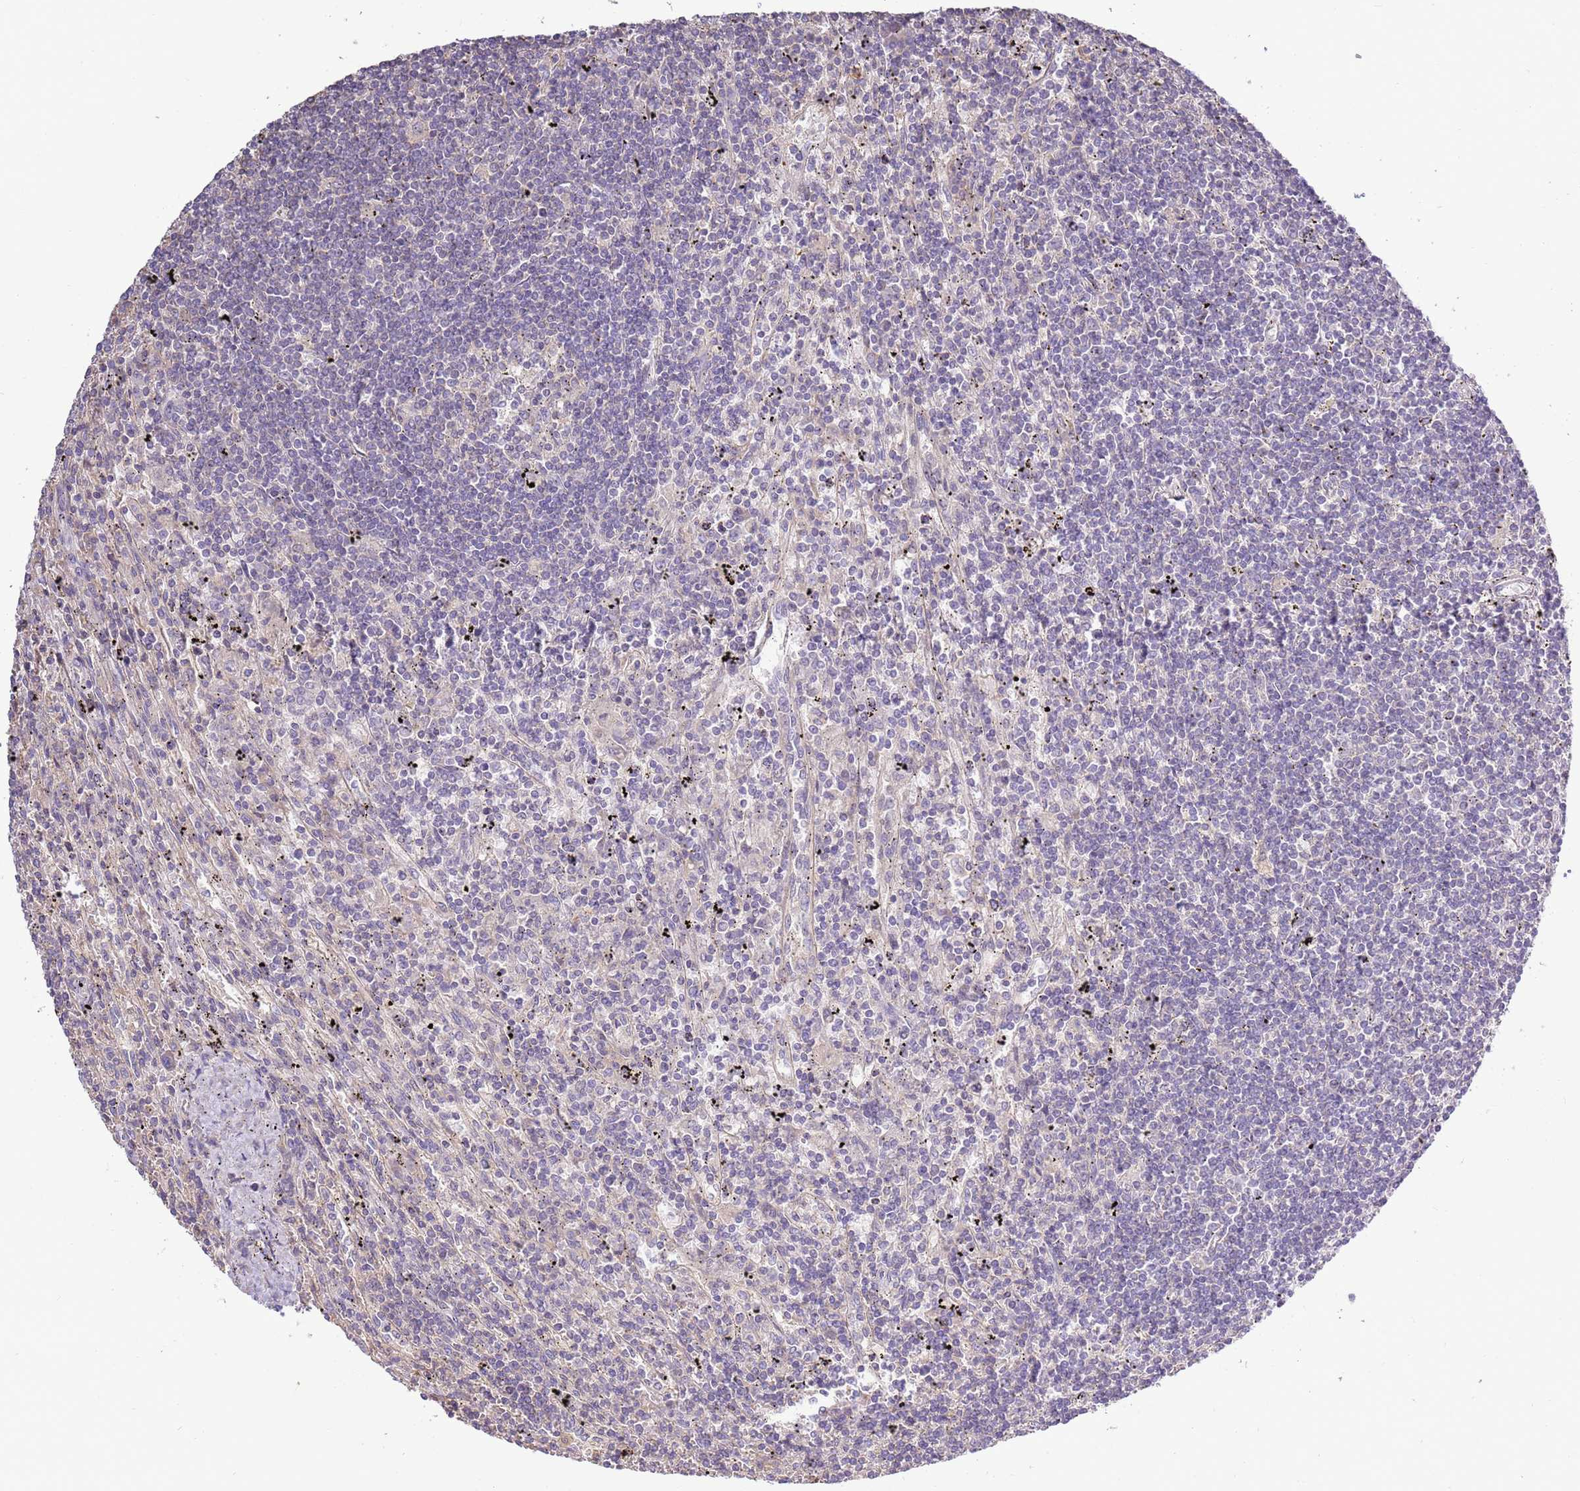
{"staining": {"intensity": "negative", "quantity": "none", "location": "none"}, "tissue": "lymphoma", "cell_type": "Tumor cells", "image_type": "cancer", "snomed": [{"axis": "morphology", "description": "Malignant lymphoma, non-Hodgkin's type, Low grade"}, {"axis": "topography", "description": "Spleen"}], "caption": "Low-grade malignant lymphoma, non-Hodgkin's type stained for a protein using immunohistochemistry (IHC) reveals no expression tumor cells.", "gene": "EVA1B", "patient": {"sex": "male", "age": 76}}